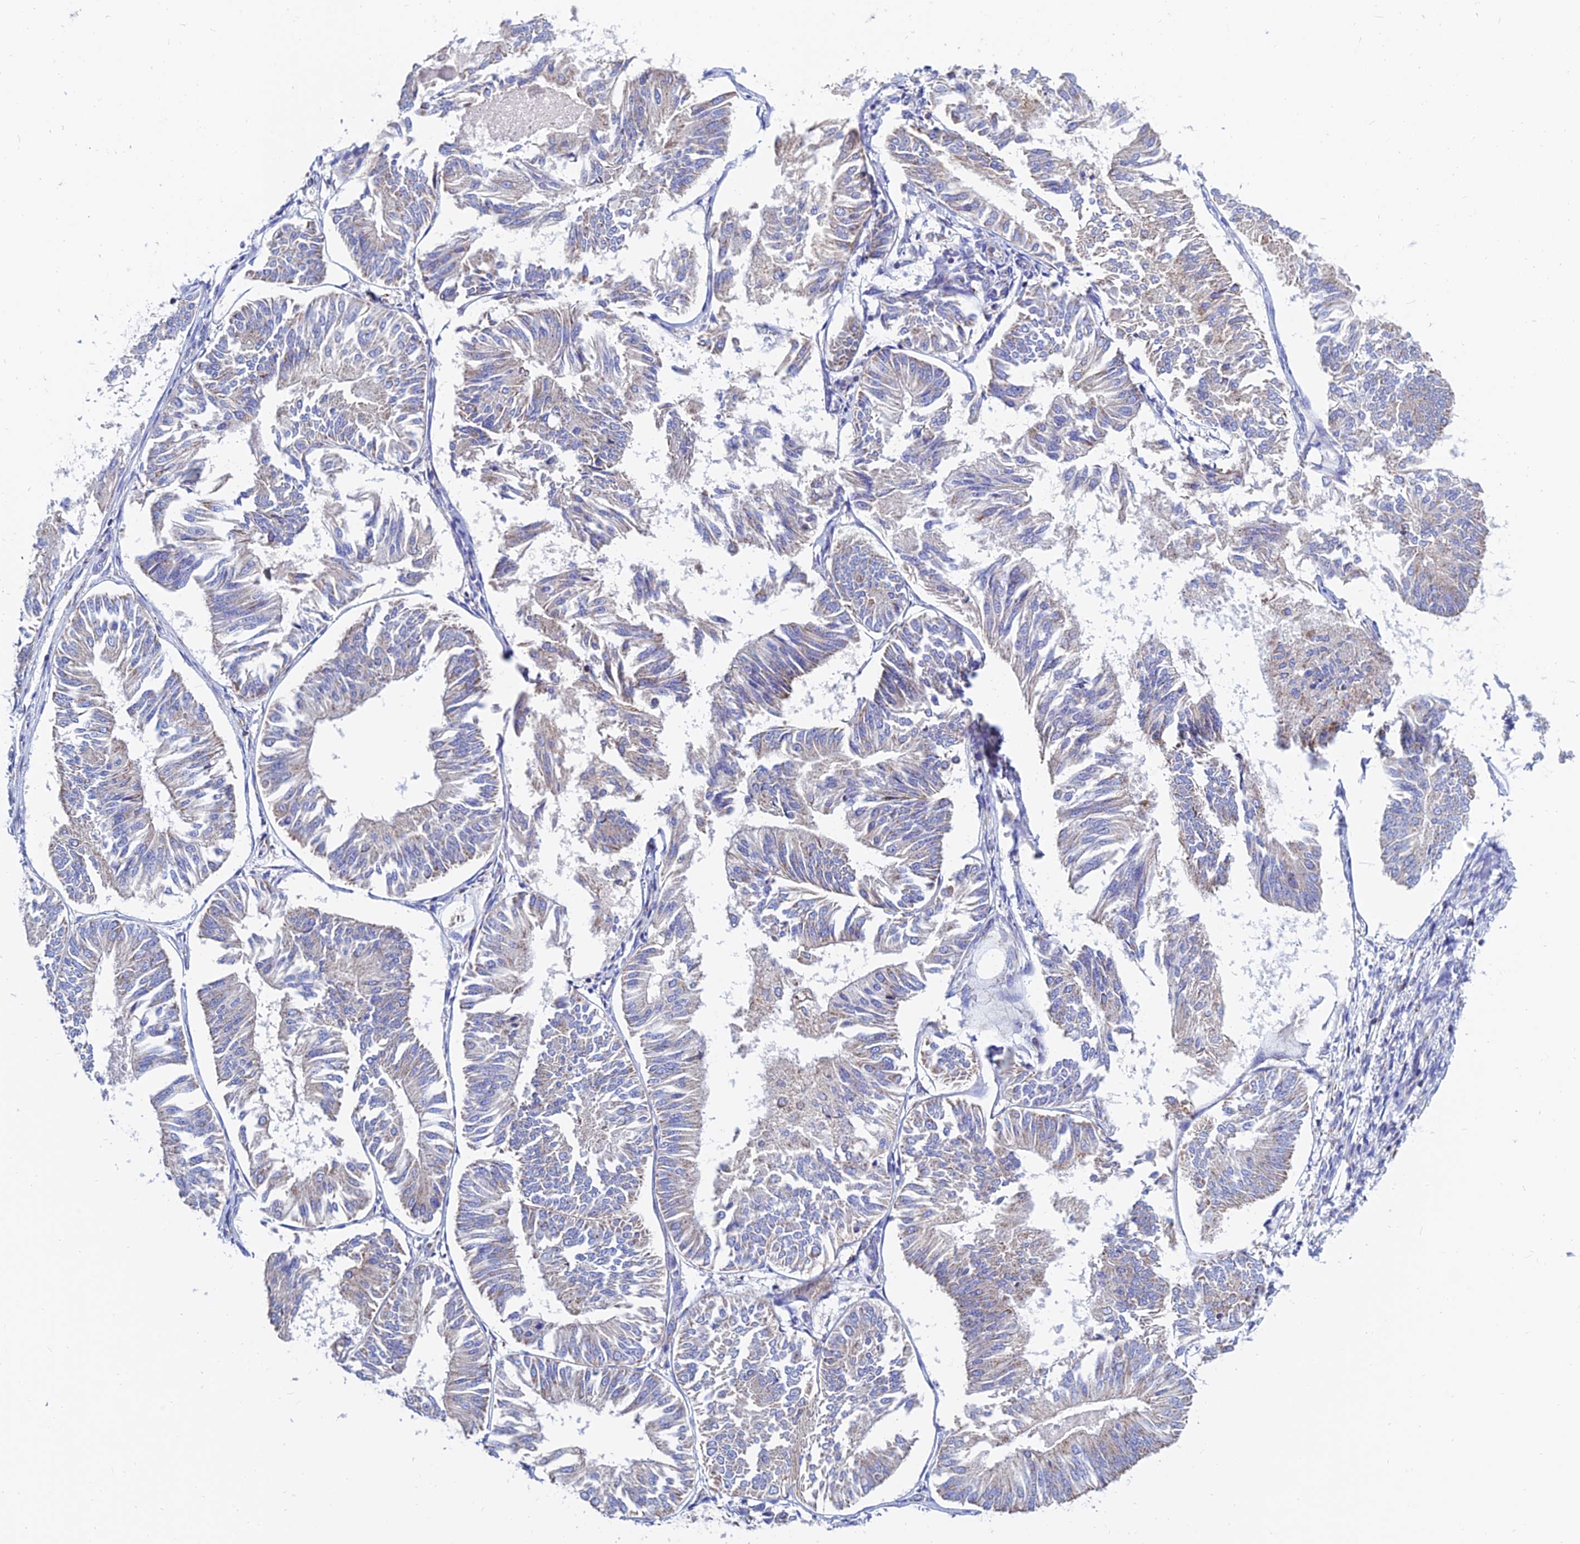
{"staining": {"intensity": "weak", "quantity": "<25%", "location": "cytoplasmic/membranous"}, "tissue": "endometrial cancer", "cell_type": "Tumor cells", "image_type": "cancer", "snomed": [{"axis": "morphology", "description": "Adenocarcinoma, NOS"}, {"axis": "topography", "description": "Endometrium"}], "caption": "There is no significant positivity in tumor cells of endometrial cancer.", "gene": "MGST1", "patient": {"sex": "female", "age": 58}}